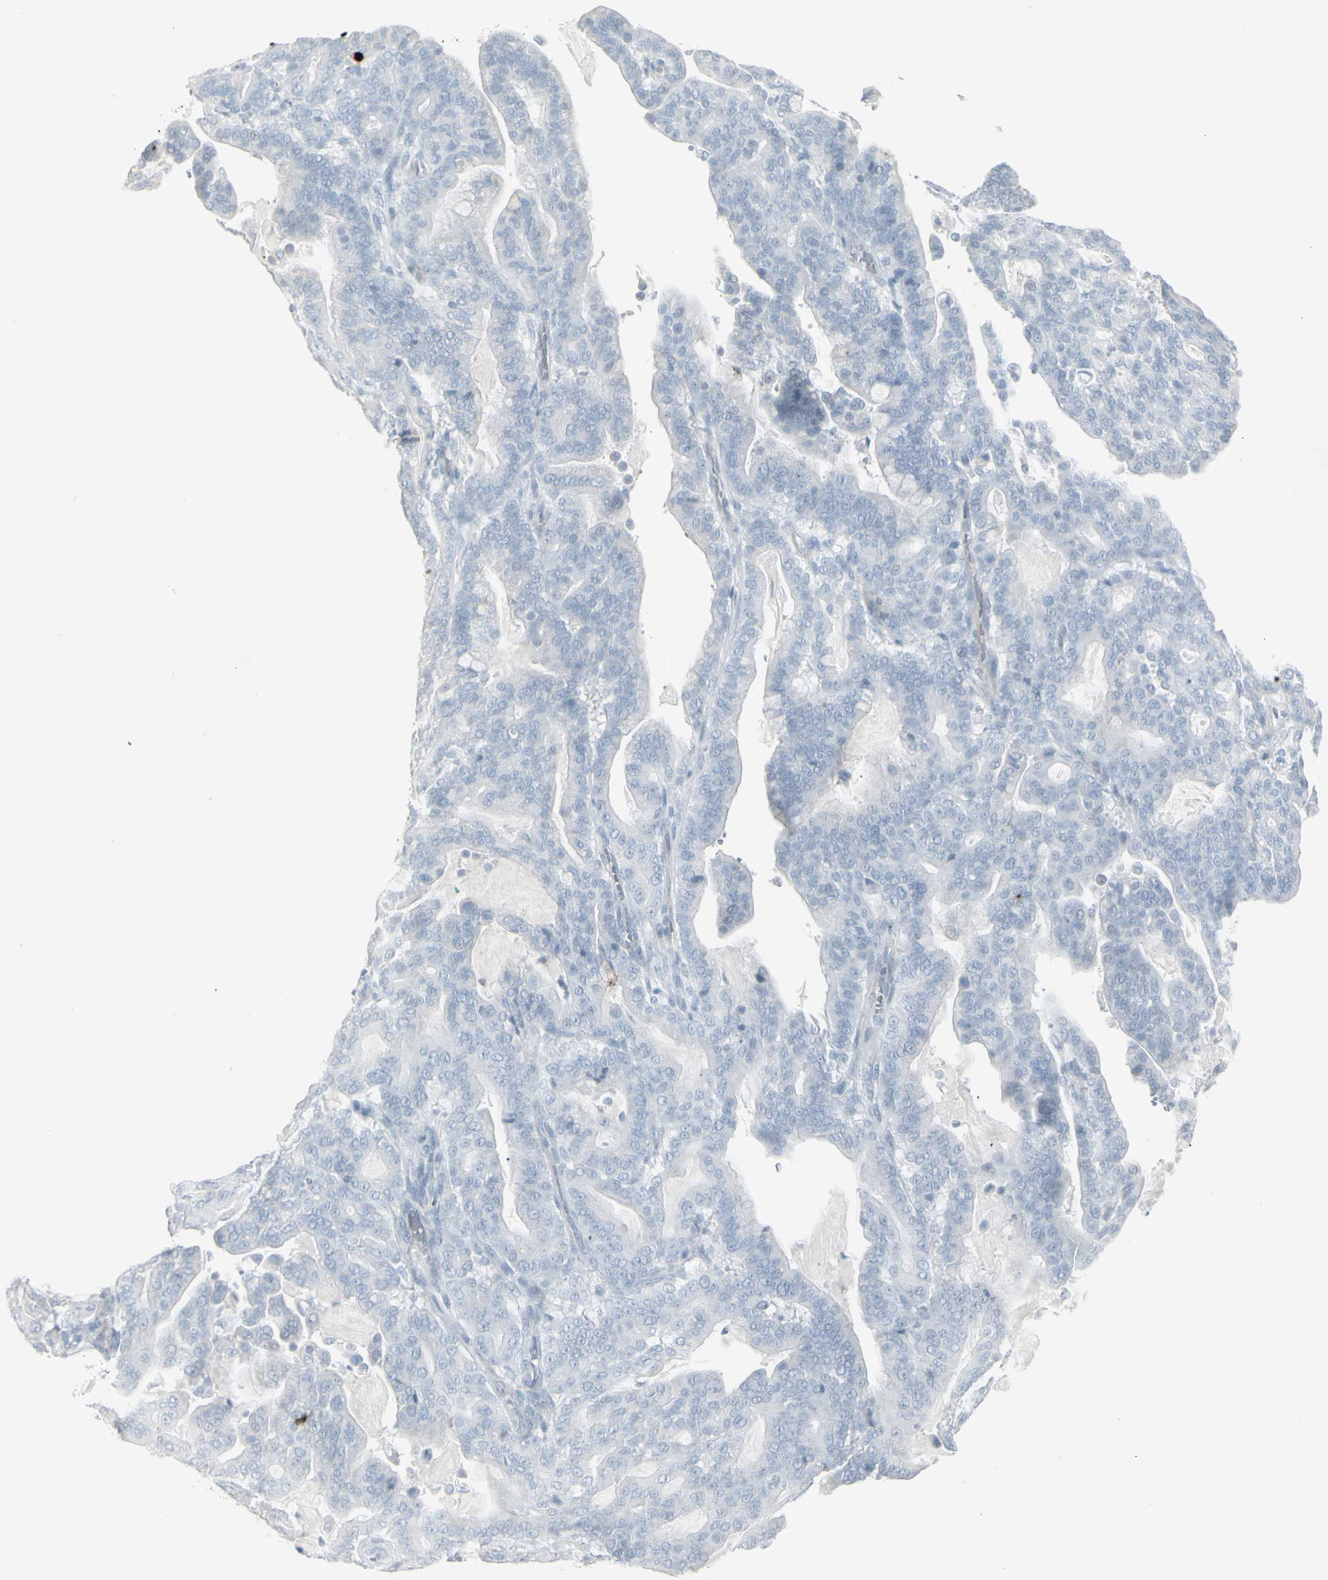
{"staining": {"intensity": "negative", "quantity": "none", "location": "none"}, "tissue": "pancreatic cancer", "cell_type": "Tumor cells", "image_type": "cancer", "snomed": [{"axis": "morphology", "description": "Adenocarcinoma, NOS"}, {"axis": "topography", "description": "Pancreas"}], "caption": "Tumor cells show no significant protein positivity in pancreatic adenocarcinoma.", "gene": "YBX2", "patient": {"sex": "male", "age": 63}}